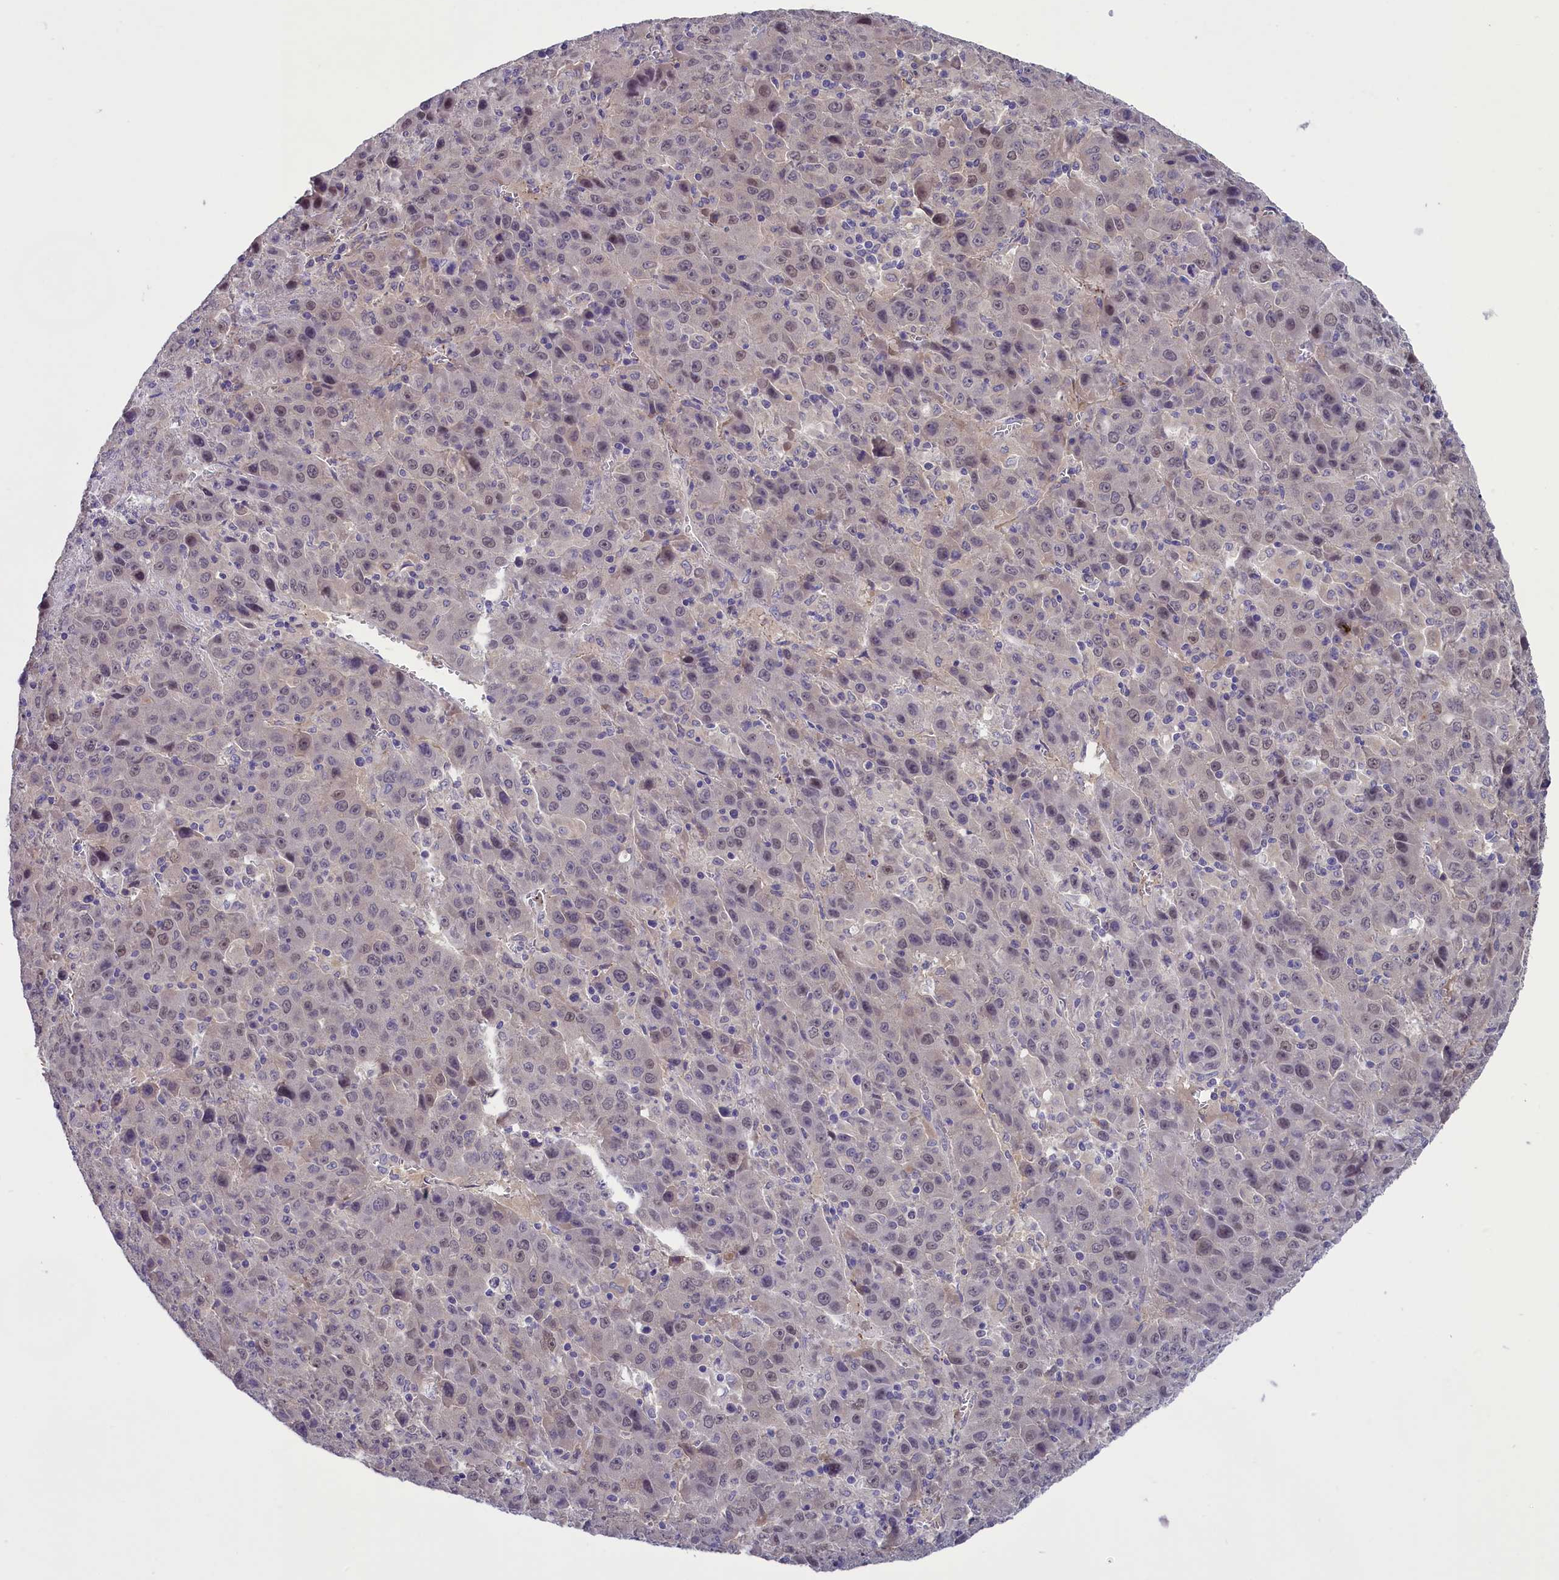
{"staining": {"intensity": "moderate", "quantity": "<25%", "location": "nuclear"}, "tissue": "liver cancer", "cell_type": "Tumor cells", "image_type": "cancer", "snomed": [{"axis": "morphology", "description": "Carcinoma, Hepatocellular, NOS"}, {"axis": "topography", "description": "Liver"}], "caption": "This photomicrograph displays IHC staining of liver cancer (hepatocellular carcinoma), with low moderate nuclear staining in about <25% of tumor cells.", "gene": "ENPP6", "patient": {"sex": "female", "age": 53}}